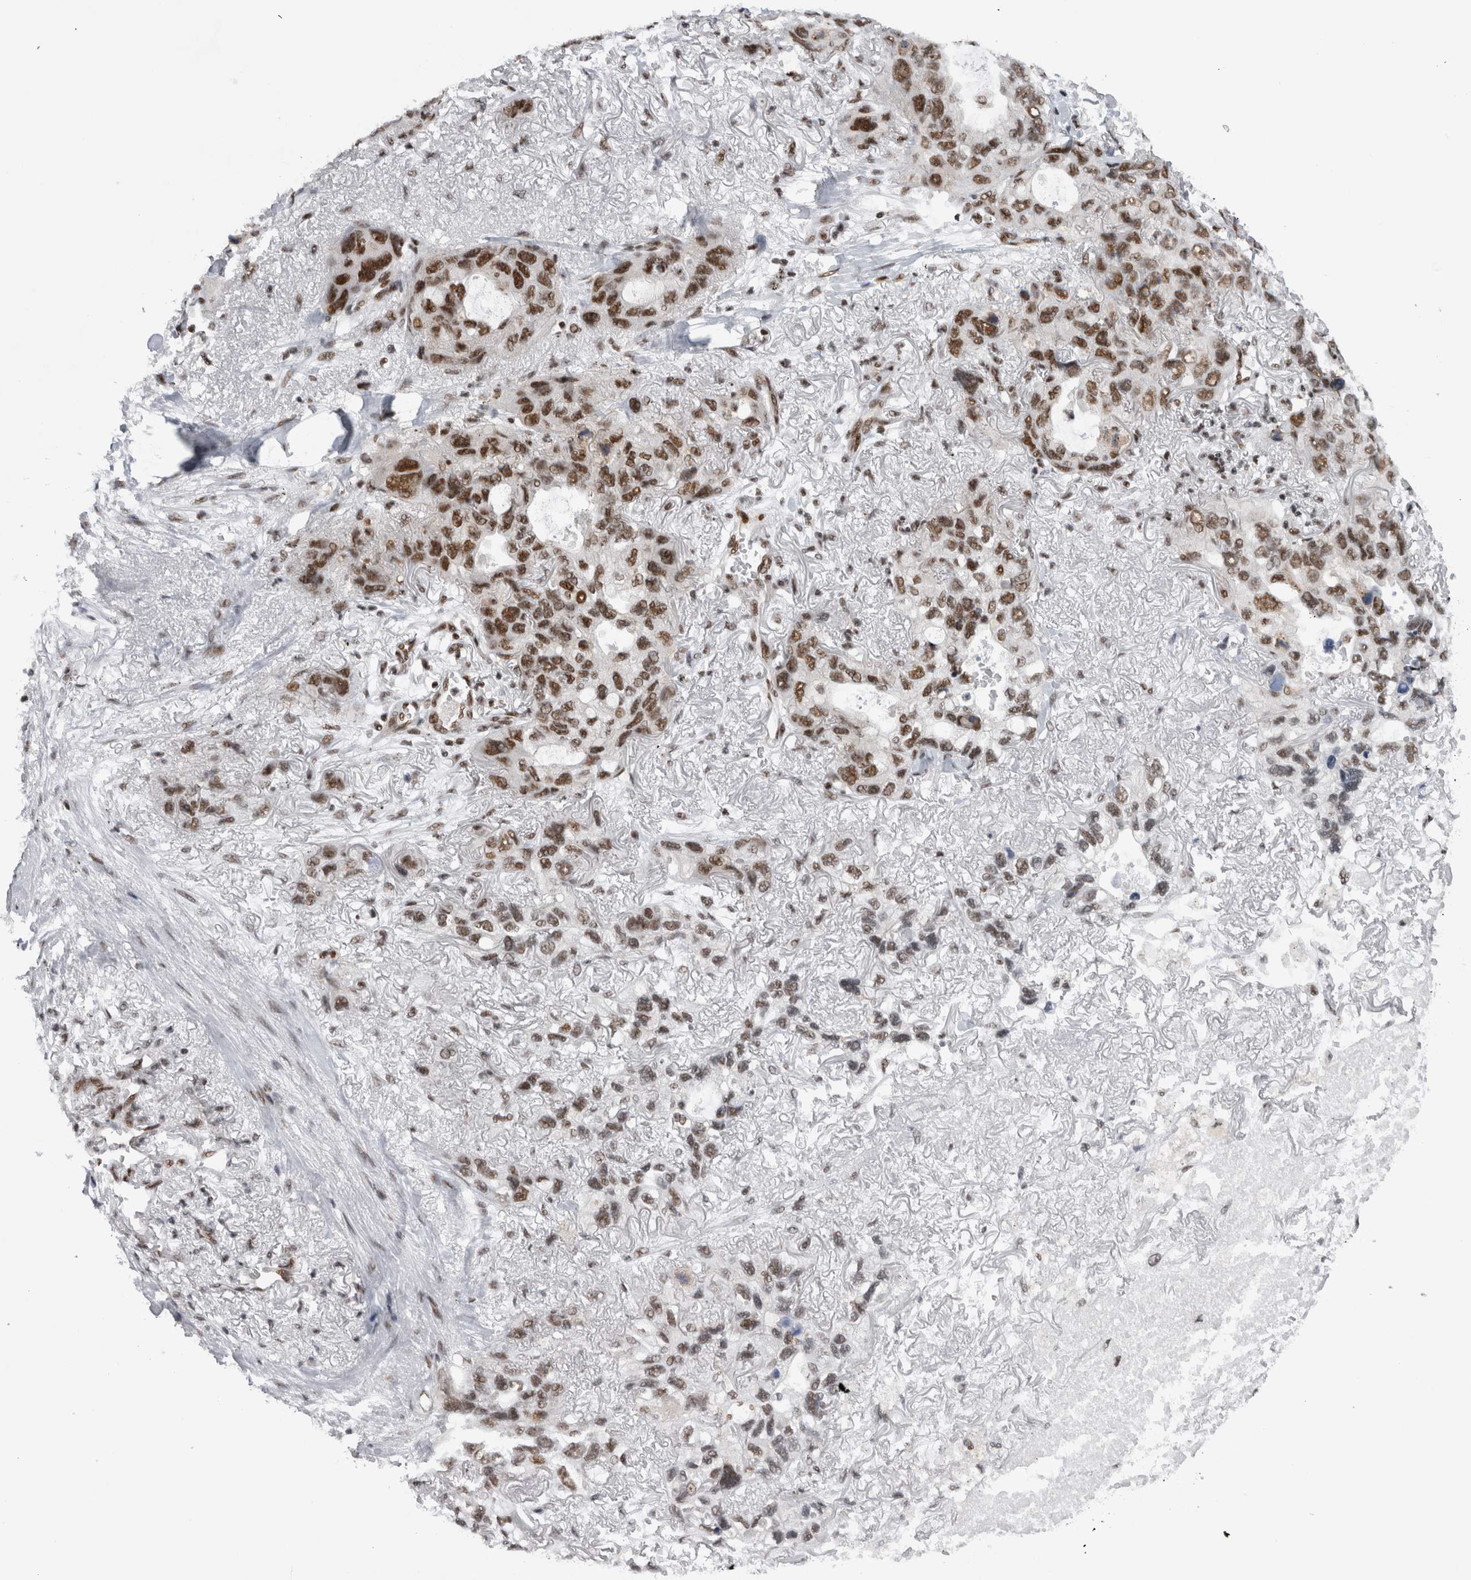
{"staining": {"intensity": "strong", "quantity": ">75%", "location": "nuclear"}, "tissue": "lung cancer", "cell_type": "Tumor cells", "image_type": "cancer", "snomed": [{"axis": "morphology", "description": "Squamous cell carcinoma, NOS"}, {"axis": "topography", "description": "Lung"}], "caption": "Lung cancer (squamous cell carcinoma) stained for a protein (brown) reveals strong nuclear positive expression in about >75% of tumor cells.", "gene": "CDK11A", "patient": {"sex": "female", "age": 73}}